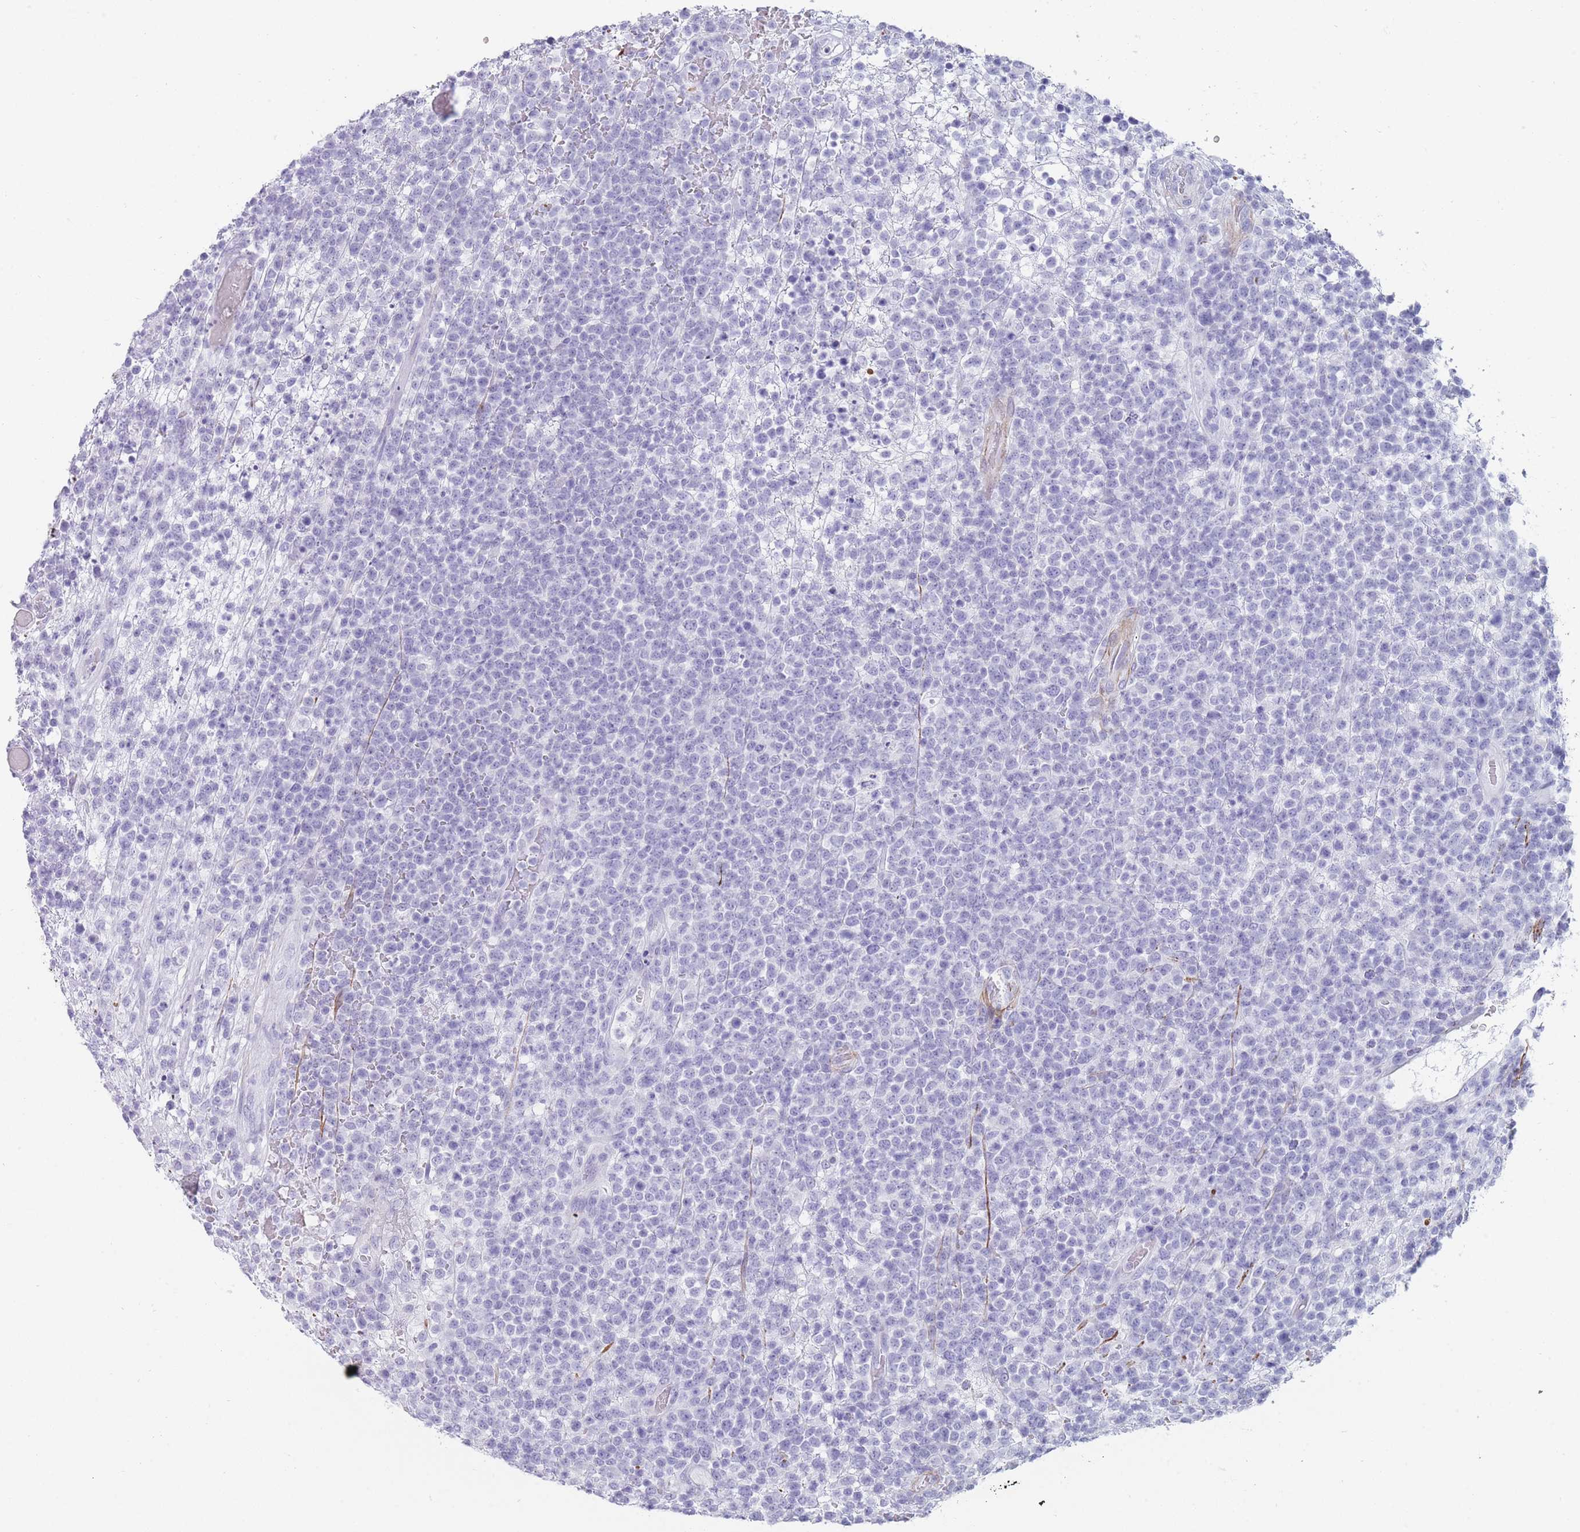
{"staining": {"intensity": "negative", "quantity": "none", "location": "none"}, "tissue": "lymphoma", "cell_type": "Tumor cells", "image_type": "cancer", "snomed": [{"axis": "morphology", "description": "Malignant lymphoma, non-Hodgkin's type, High grade"}, {"axis": "topography", "description": "Colon"}], "caption": "Micrograph shows no significant protein expression in tumor cells of high-grade malignant lymphoma, non-Hodgkin's type.", "gene": "FPGS", "patient": {"sex": "female", "age": 53}}